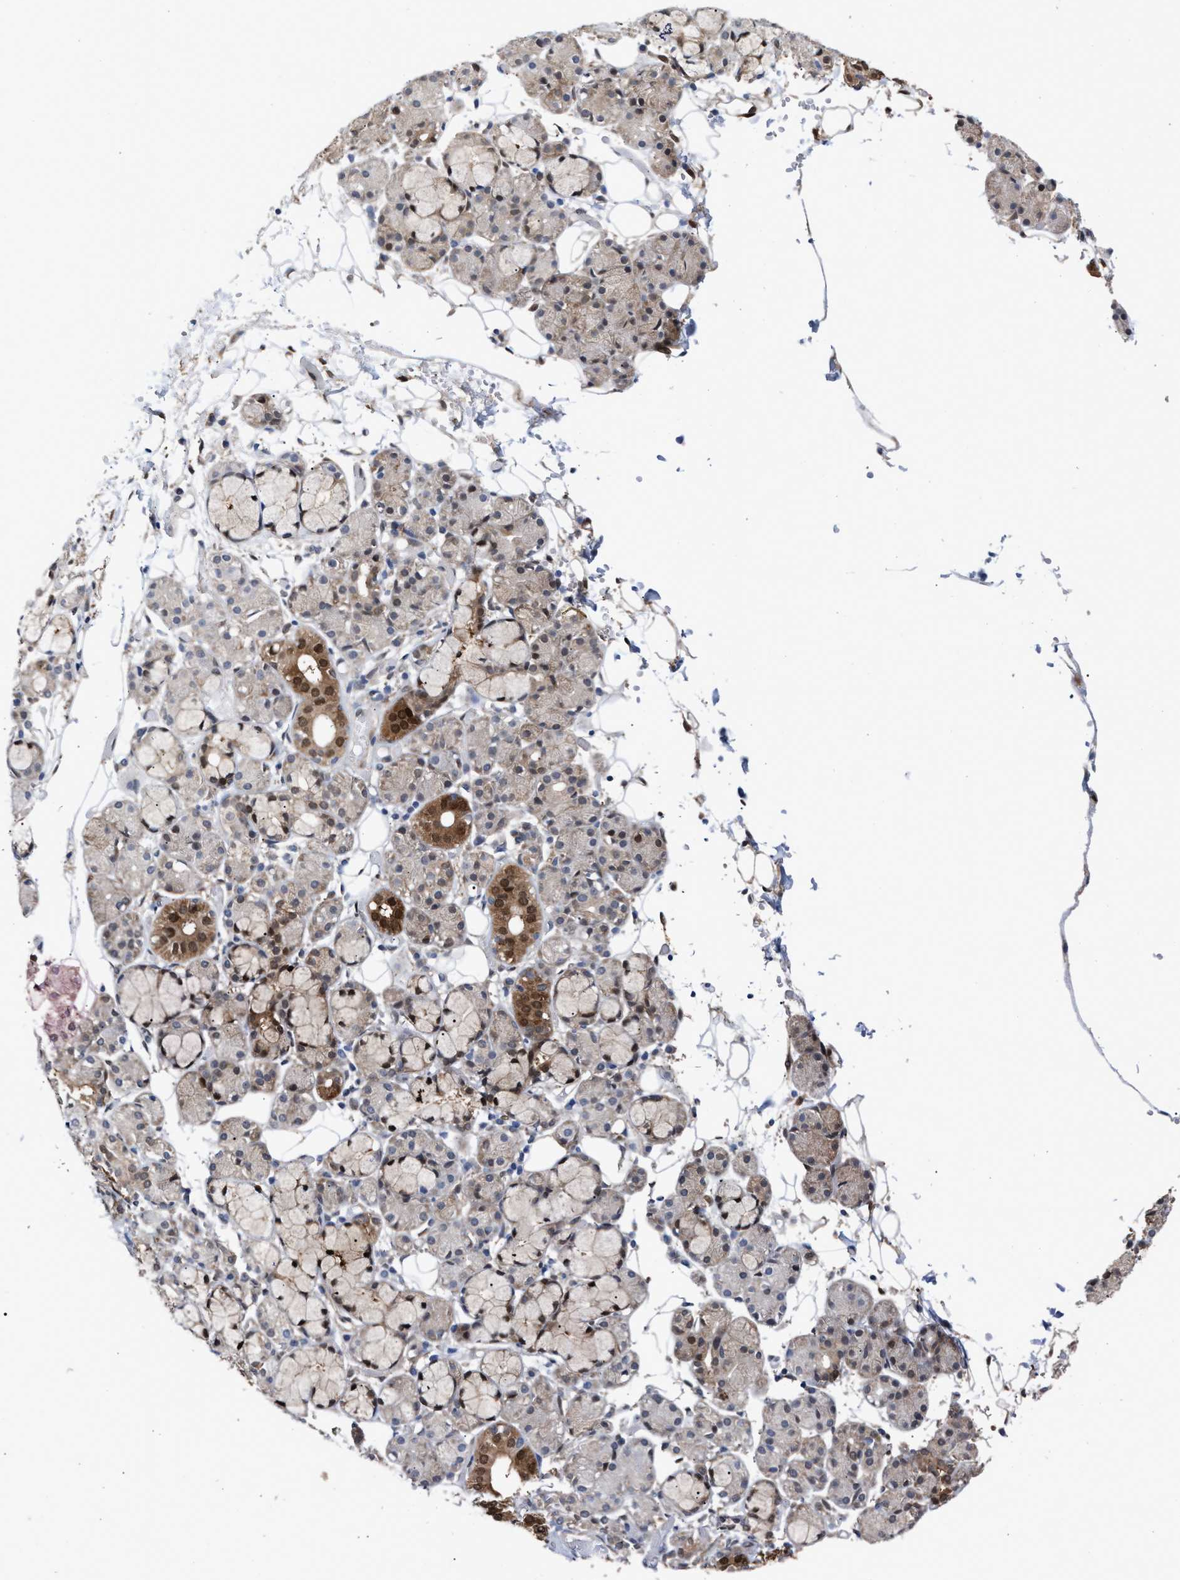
{"staining": {"intensity": "moderate", "quantity": "25%-75%", "location": "cytoplasmic/membranous,nuclear"}, "tissue": "salivary gland", "cell_type": "Glandular cells", "image_type": "normal", "snomed": [{"axis": "morphology", "description": "Normal tissue, NOS"}, {"axis": "topography", "description": "Salivary gland"}], "caption": "The histopathology image shows immunohistochemical staining of benign salivary gland. There is moderate cytoplasmic/membranous,nuclear expression is present in approximately 25%-75% of glandular cells. (DAB = brown stain, brightfield microscopy at high magnification).", "gene": "TP53I3", "patient": {"sex": "male", "age": 63}}